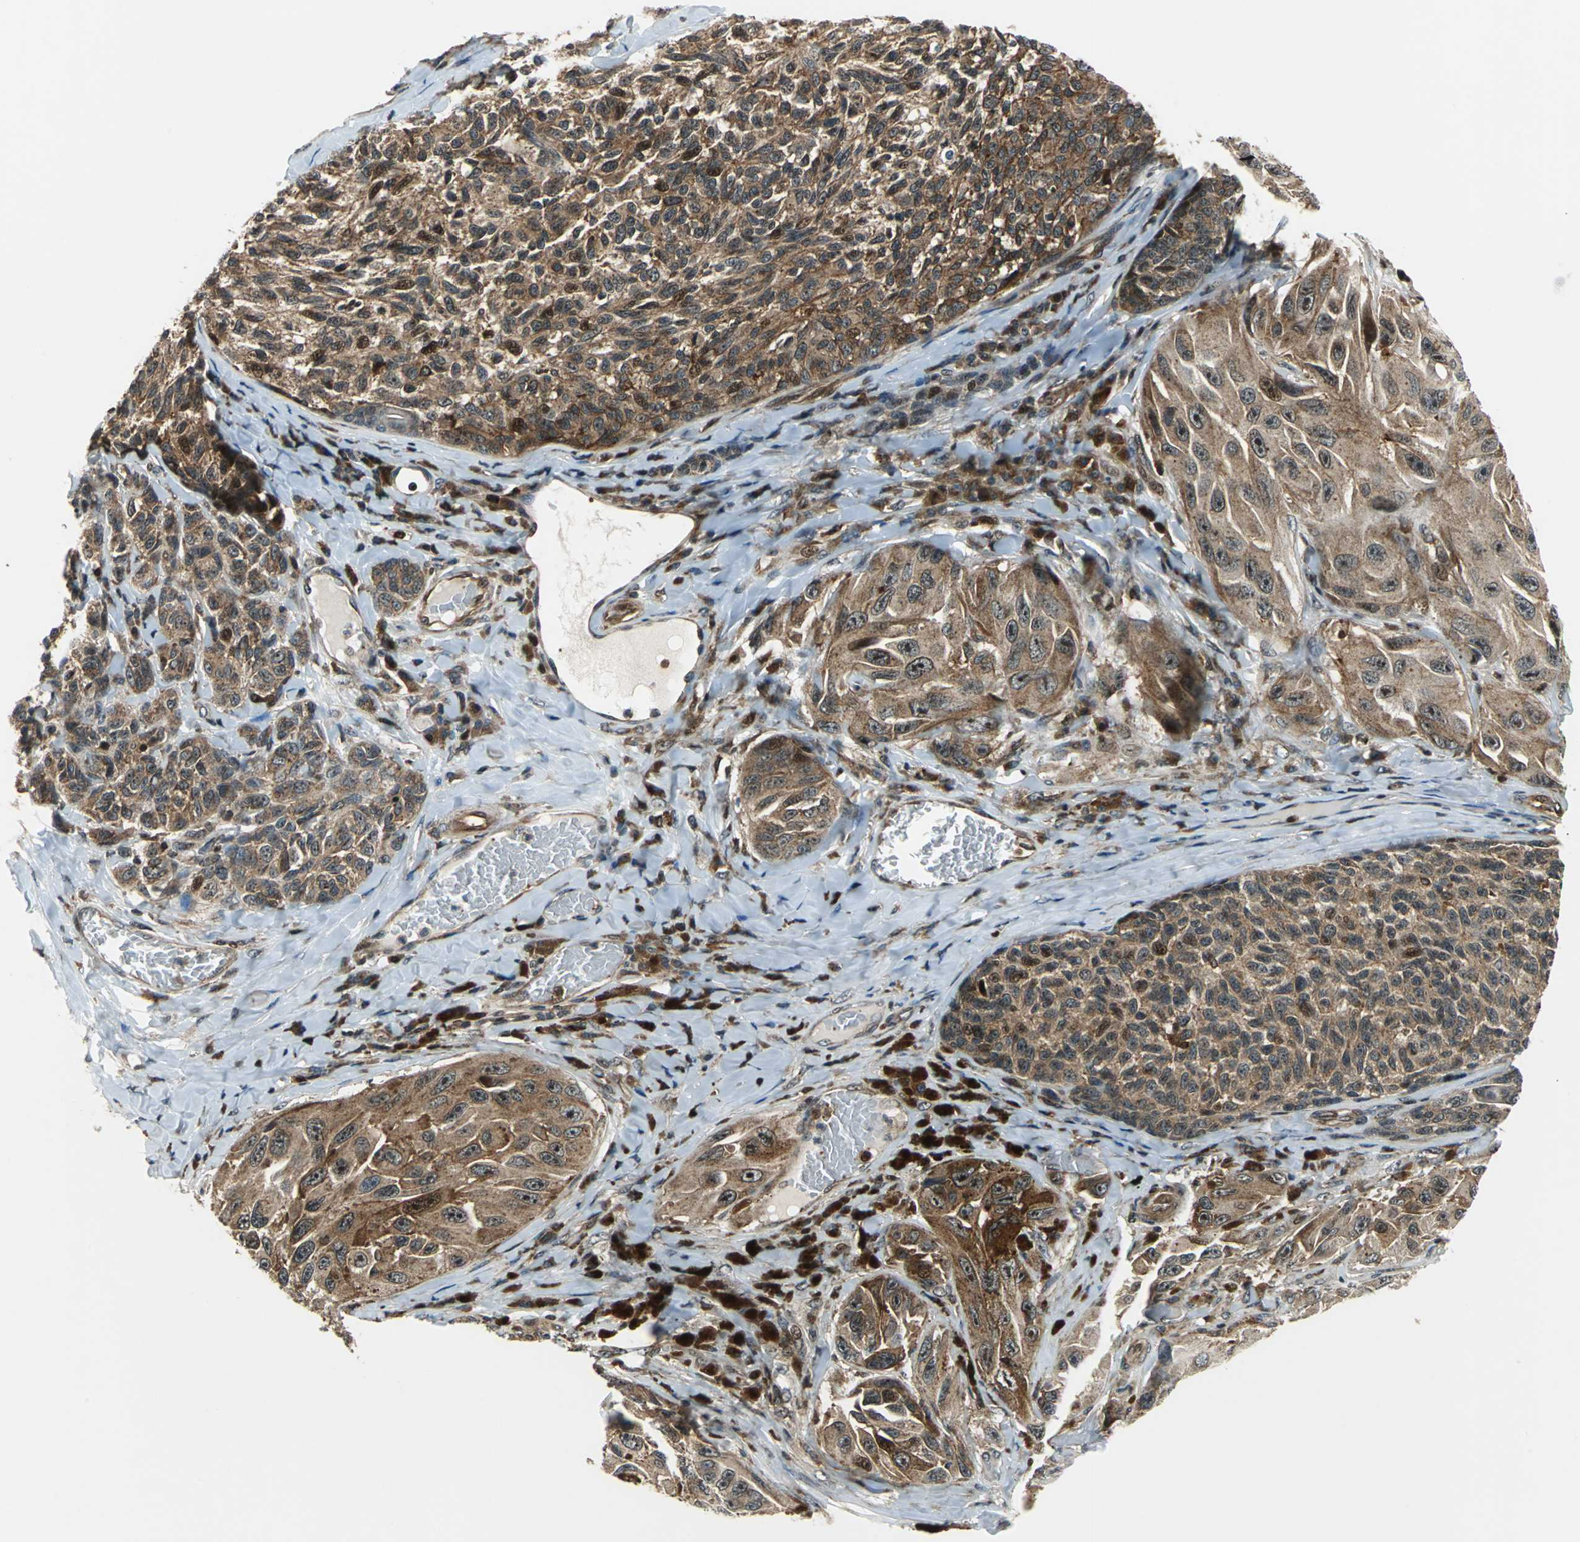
{"staining": {"intensity": "moderate", "quantity": ">75%", "location": "cytoplasmic/membranous"}, "tissue": "melanoma", "cell_type": "Tumor cells", "image_type": "cancer", "snomed": [{"axis": "morphology", "description": "Malignant melanoma, NOS"}, {"axis": "topography", "description": "Skin"}], "caption": "Malignant melanoma tissue shows moderate cytoplasmic/membranous positivity in approximately >75% of tumor cells", "gene": "AATF", "patient": {"sex": "female", "age": 73}}